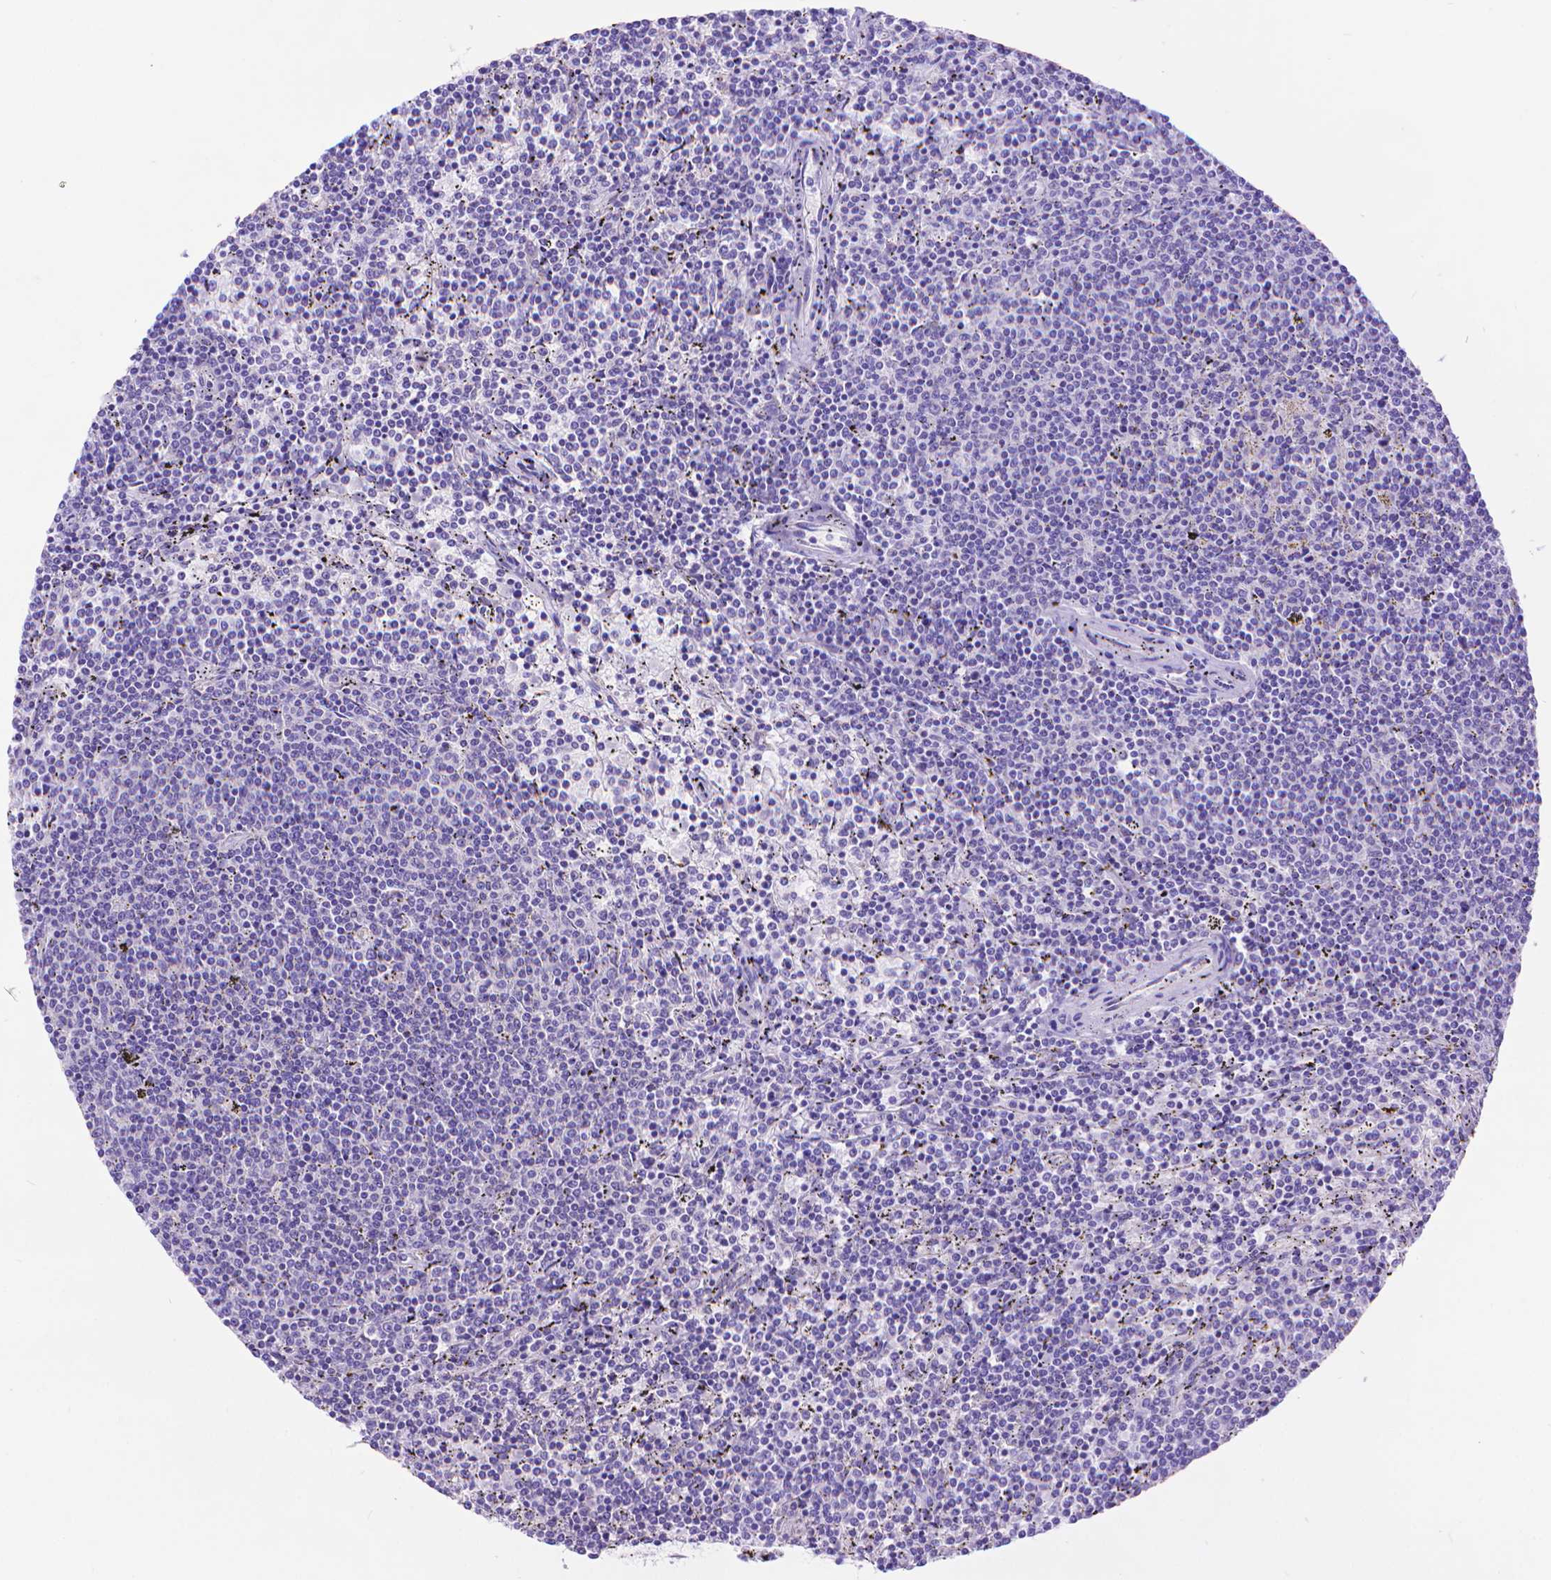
{"staining": {"intensity": "negative", "quantity": "none", "location": "none"}, "tissue": "lymphoma", "cell_type": "Tumor cells", "image_type": "cancer", "snomed": [{"axis": "morphology", "description": "Malignant lymphoma, non-Hodgkin's type, Low grade"}, {"axis": "topography", "description": "Spleen"}], "caption": "A high-resolution image shows immunohistochemistry (IHC) staining of low-grade malignant lymphoma, non-Hodgkin's type, which demonstrates no significant staining in tumor cells.", "gene": "DHRS2", "patient": {"sex": "female", "age": 50}}